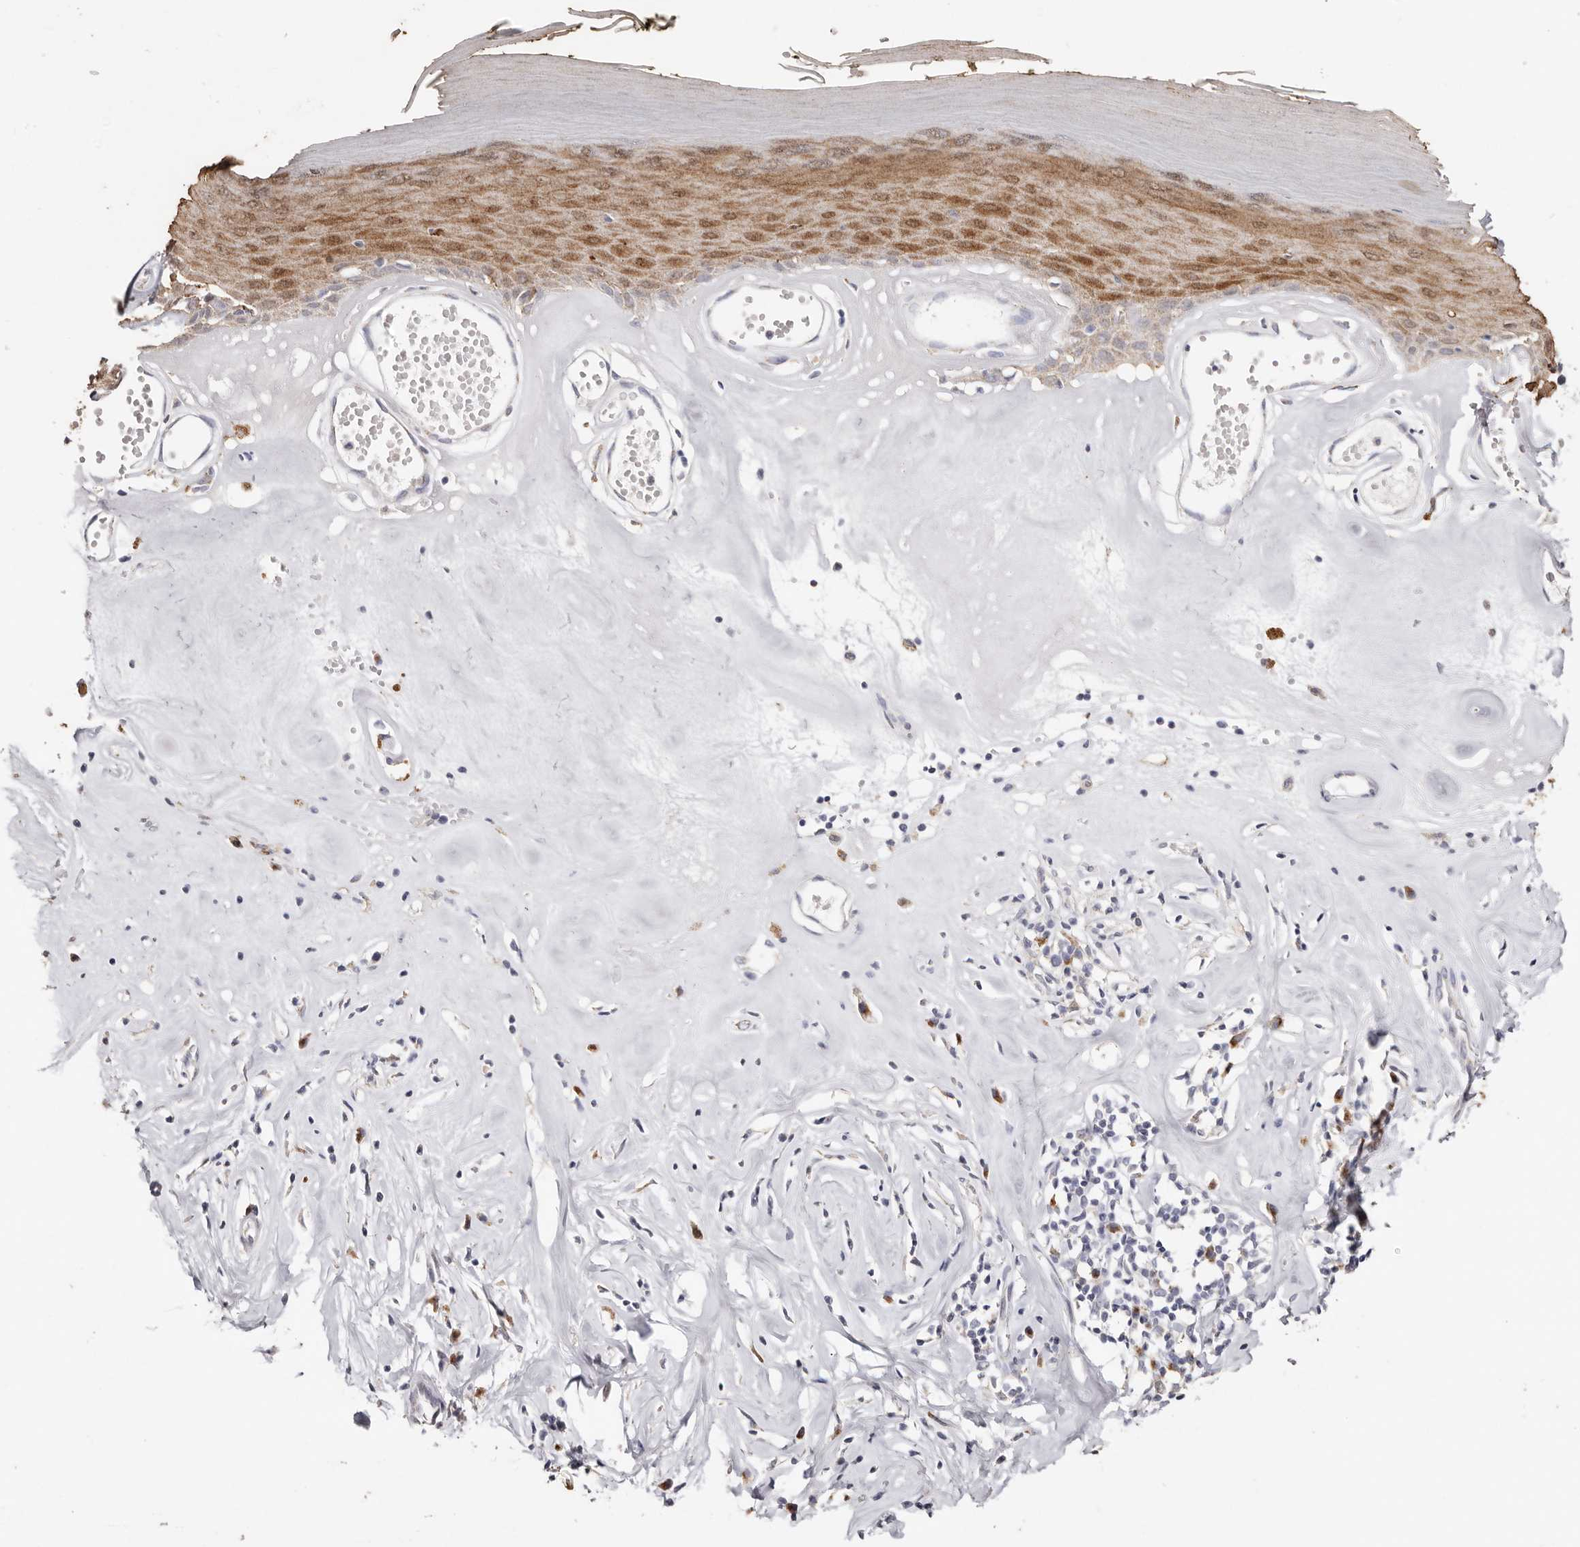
{"staining": {"intensity": "strong", "quantity": ">75%", "location": "cytoplasmic/membranous,nuclear"}, "tissue": "skin", "cell_type": "Epidermal cells", "image_type": "normal", "snomed": [{"axis": "morphology", "description": "Normal tissue, NOS"}, {"axis": "morphology", "description": "Inflammation, NOS"}, {"axis": "topography", "description": "Vulva"}], "caption": "This is a photomicrograph of immunohistochemistry staining of unremarkable skin, which shows strong expression in the cytoplasmic/membranous,nuclear of epidermal cells.", "gene": "LGALS7B", "patient": {"sex": "female", "age": 84}}